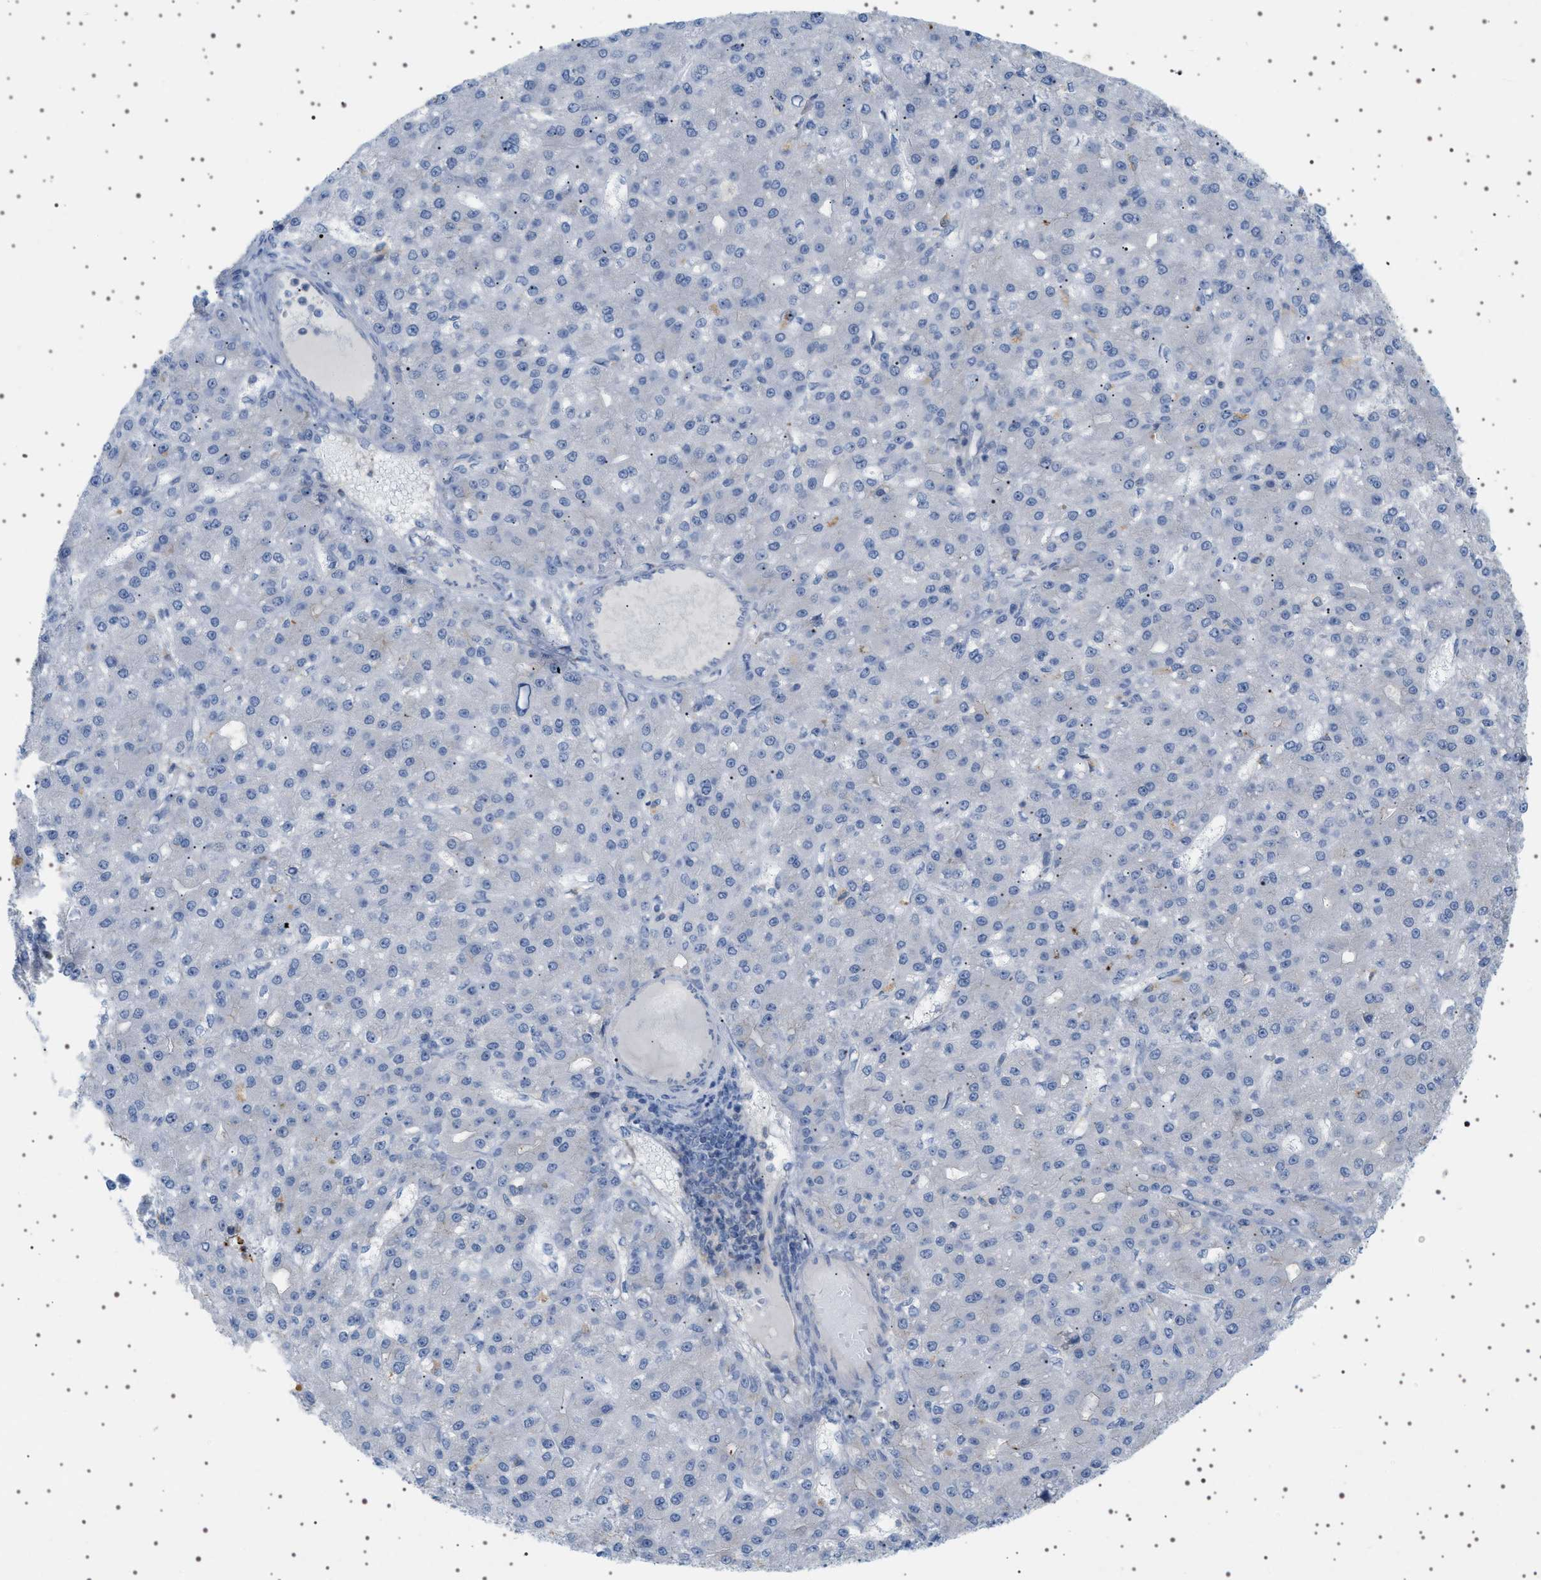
{"staining": {"intensity": "negative", "quantity": "none", "location": "none"}, "tissue": "liver cancer", "cell_type": "Tumor cells", "image_type": "cancer", "snomed": [{"axis": "morphology", "description": "Carcinoma, Hepatocellular, NOS"}, {"axis": "topography", "description": "Liver"}], "caption": "Histopathology image shows no significant protein staining in tumor cells of liver hepatocellular carcinoma. (Brightfield microscopy of DAB (3,3'-diaminobenzidine) immunohistochemistry at high magnification).", "gene": "ADCY10", "patient": {"sex": "male", "age": 67}}